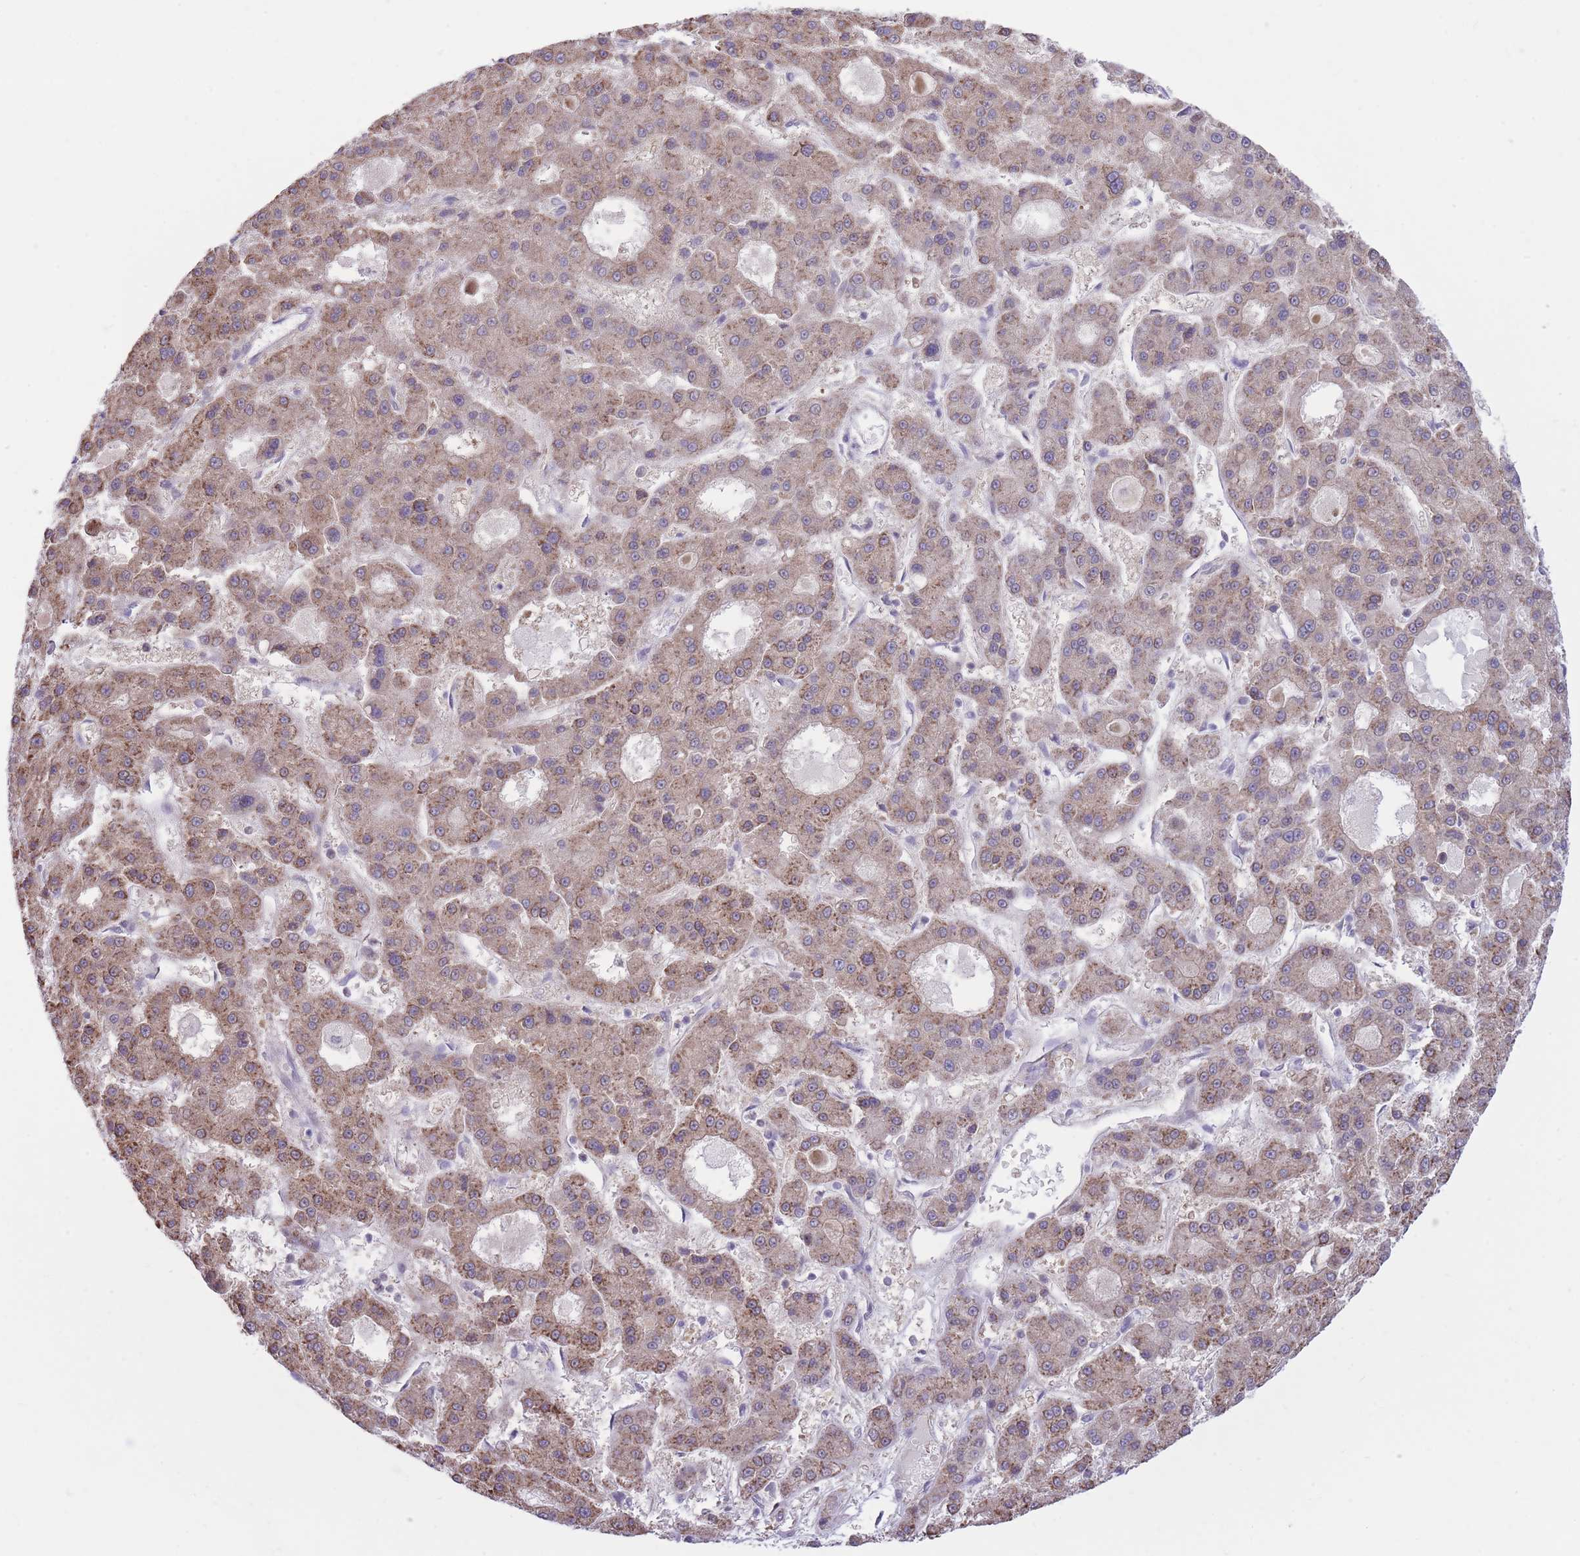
{"staining": {"intensity": "moderate", "quantity": ">75%", "location": "cytoplasmic/membranous"}, "tissue": "liver cancer", "cell_type": "Tumor cells", "image_type": "cancer", "snomed": [{"axis": "morphology", "description": "Carcinoma, Hepatocellular, NOS"}, {"axis": "topography", "description": "Liver"}], "caption": "Immunohistochemical staining of human hepatocellular carcinoma (liver) reveals medium levels of moderate cytoplasmic/membranous positivity in about >75% of tumor cells. The staining was performed using DAB (3,3'-diaminobenzidine) to visualize the protein expression in brown, while the nuclei were stained in blue with hematoxylin (Magnification: 20x).", "gene": "ELL", "patient": {"sex": "male", "age": 70}}